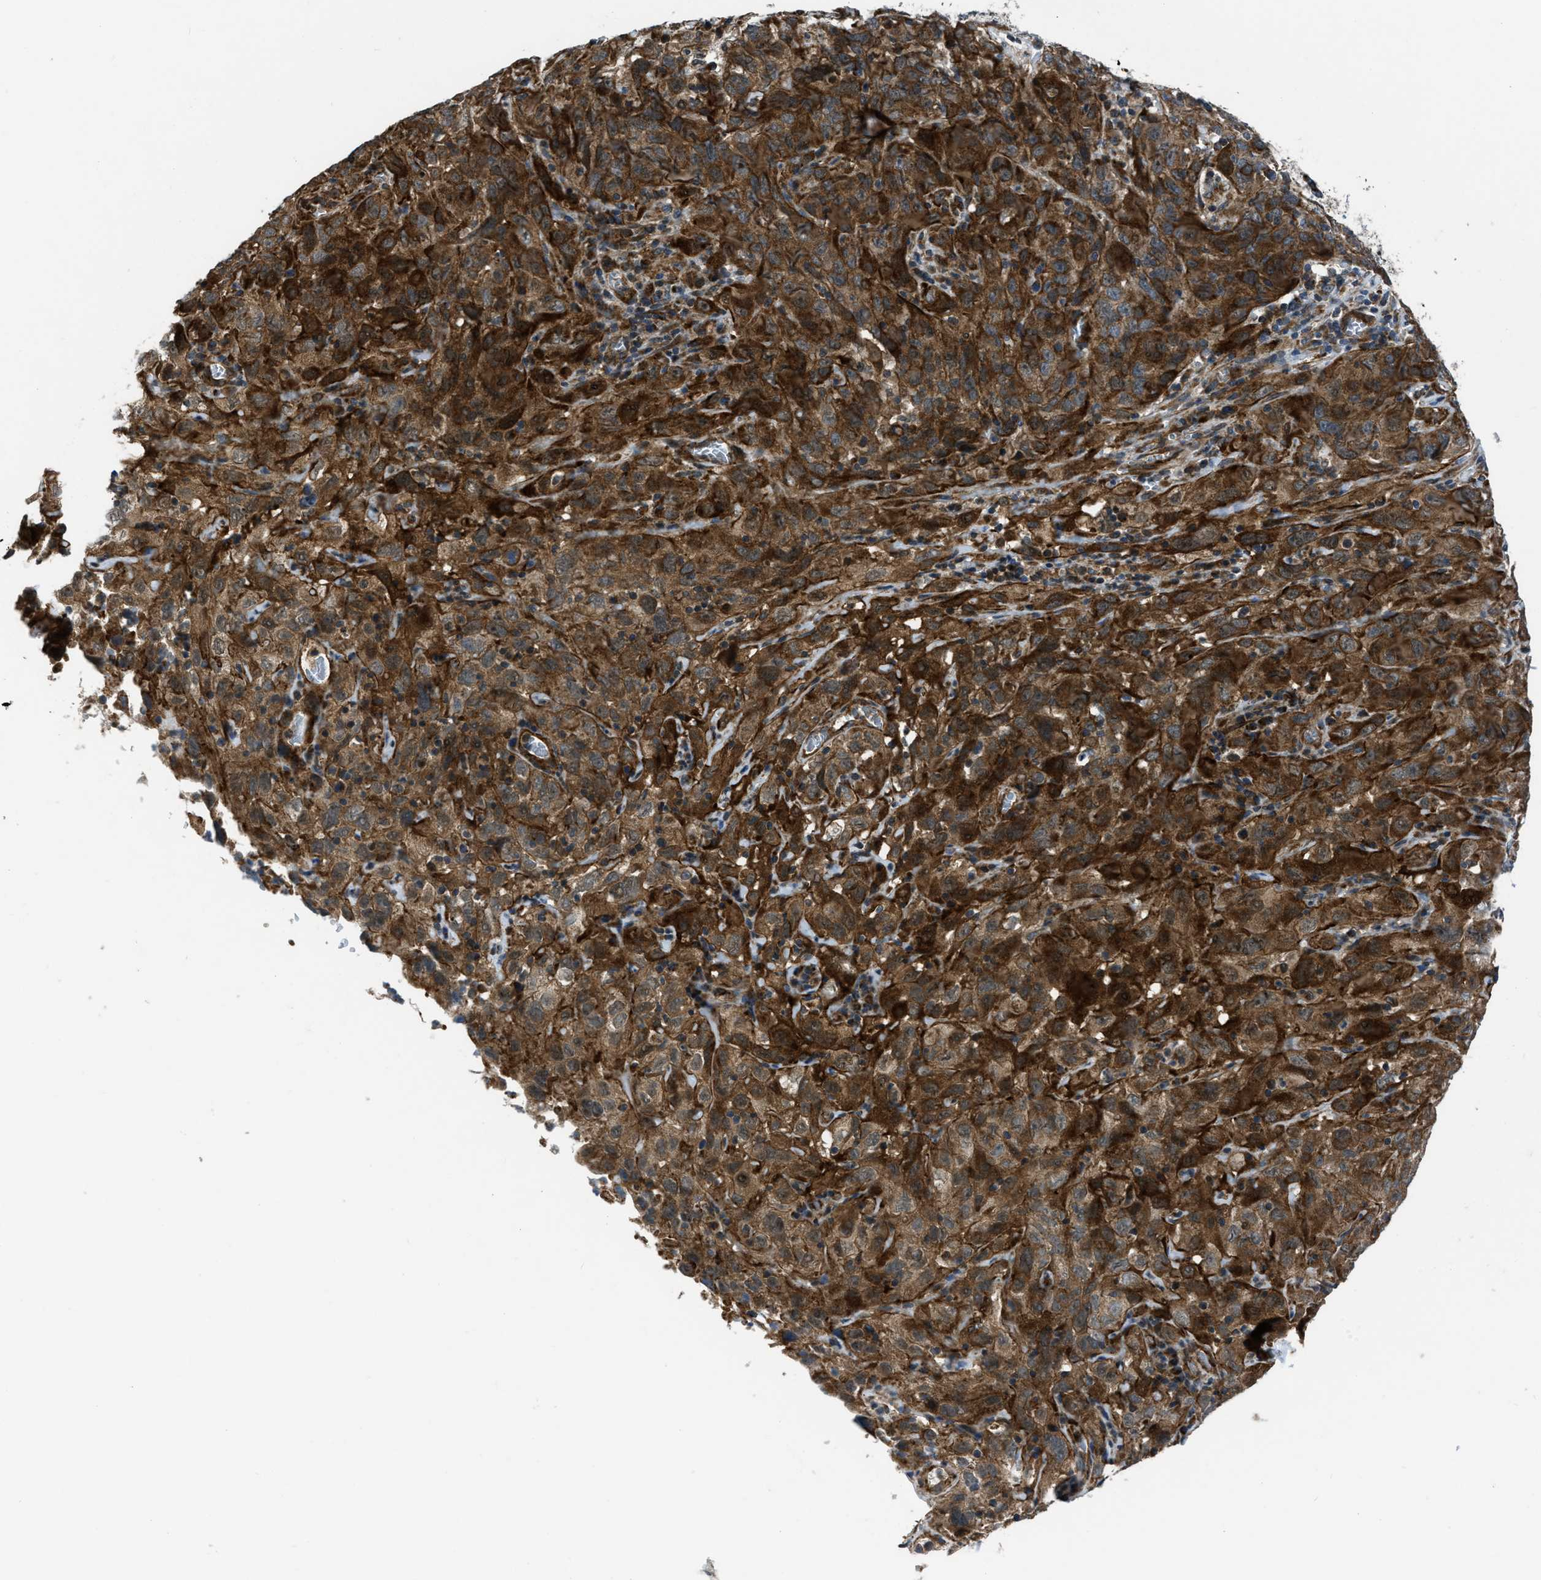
{"staining": {"intensity": "strong", "quantity": ">75%", "location": "cytoplasmic/membranous"}, "tissue": "cervical cancer", "cell_type": "Tumor cells", "image_type": "cancer", "snomed": [{"axis": "morphology", "description": "Squamous cell carcinoma, NOS"}, {"axis": "topography", "description": "Cervix"}], "caption": "A brown stain labels strong cytoplasmic/membranous staining of a protein in cervical cancer (squamous cell carcinoma) tumor cells.", "gene": "GSDME", "patient": {"sex": "female", "age": 32}}